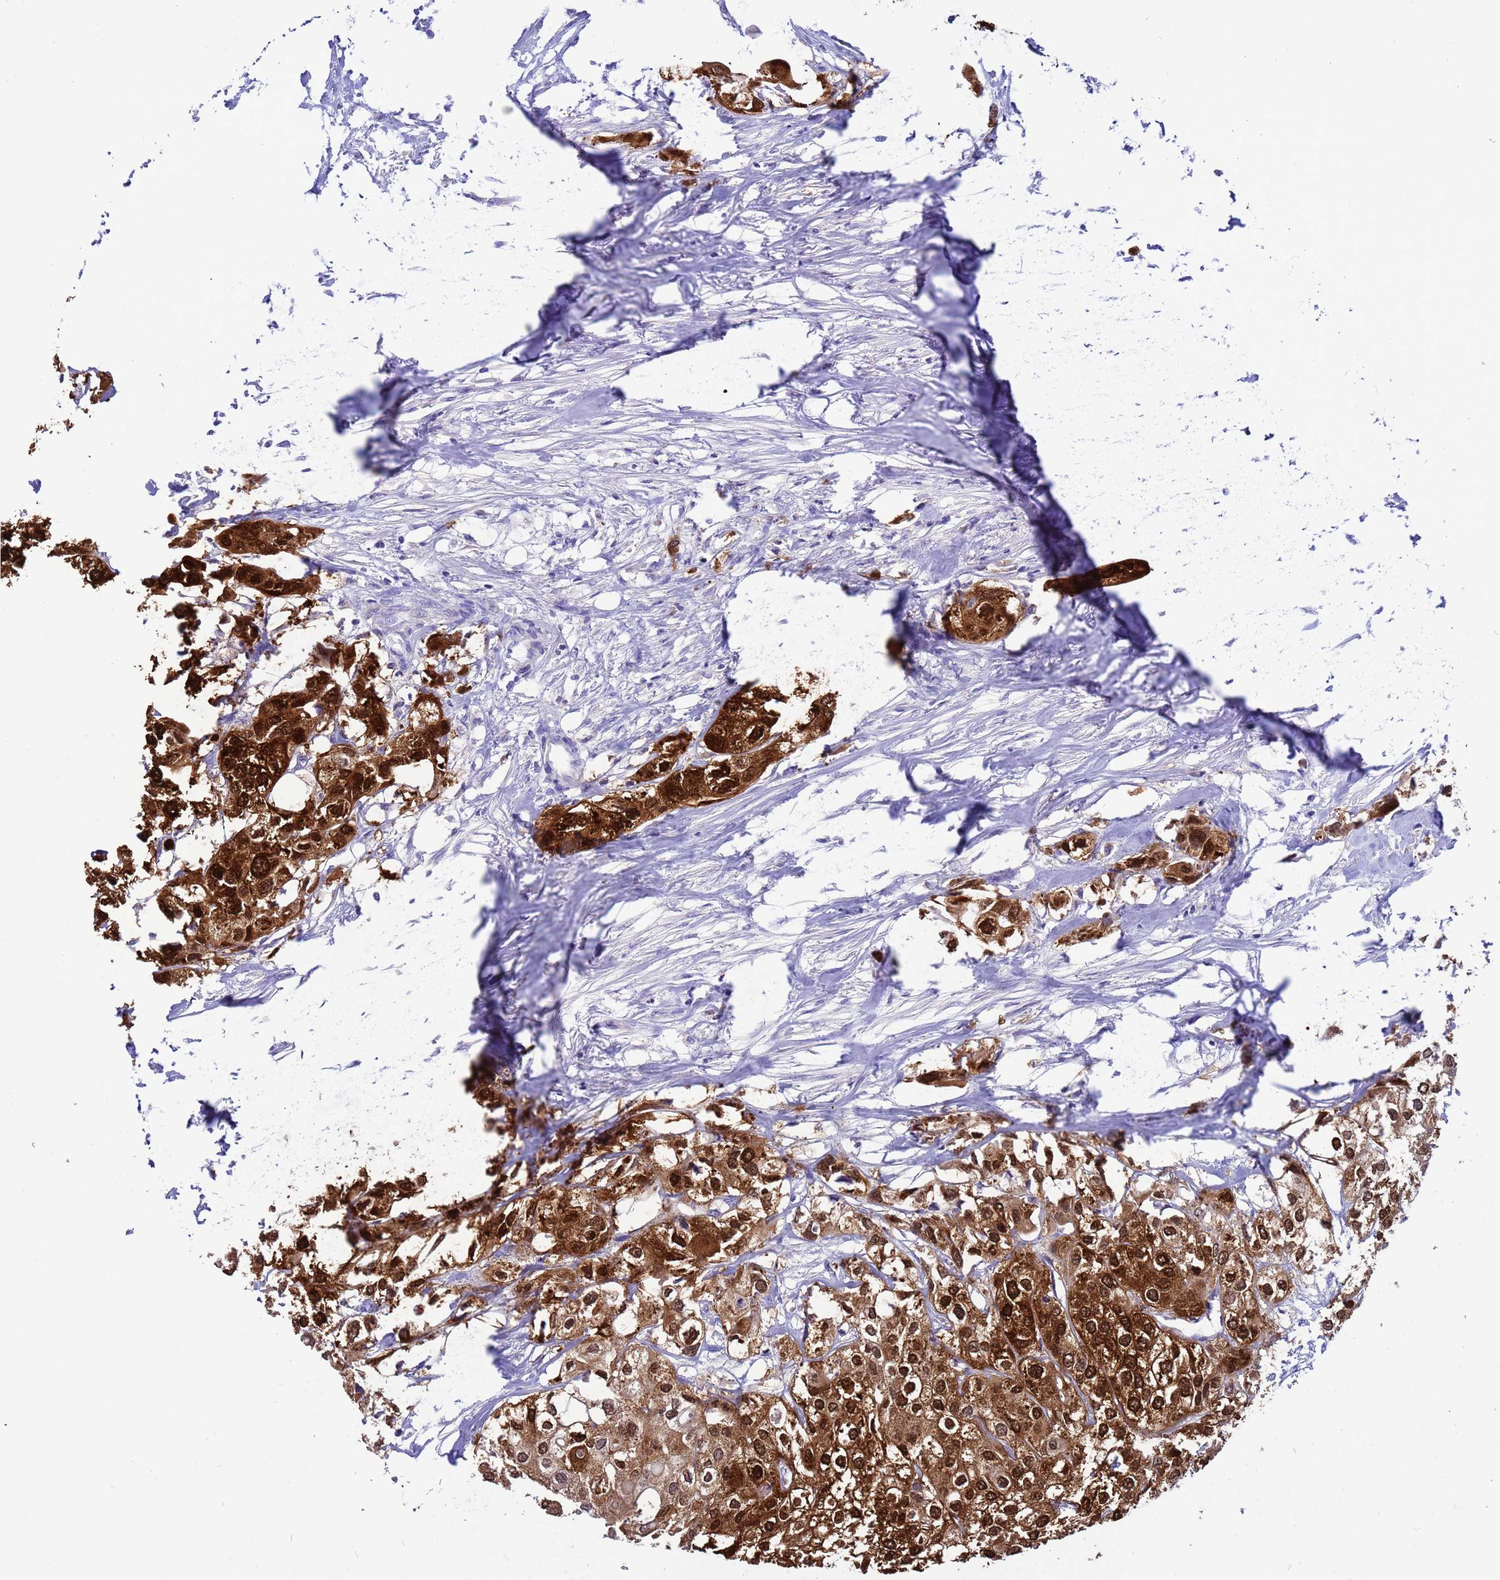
{"staining": {"intensity": "strong", "quantity": ">75%", "location": "cytoplasmic/membranous,nuclear"}, "tissue": "urothelial cancer", "cell_type": "Tumor cells", "image_type": "cancer", "snomed": [{"axis": "morphology", "description": "Urothelial carcinoma, High grade"}, {"axis": "topography", "description": "Urinary bladder"}], "caption": "Protein expression by IHC displays strong cytoplasmic/membranous and nuclear positivity in approximately >75% of tumor cells in high-grade urothelial carcinoma.", "gene": "AKR1C2", "patient": {"sex": "male", "age": 64}}